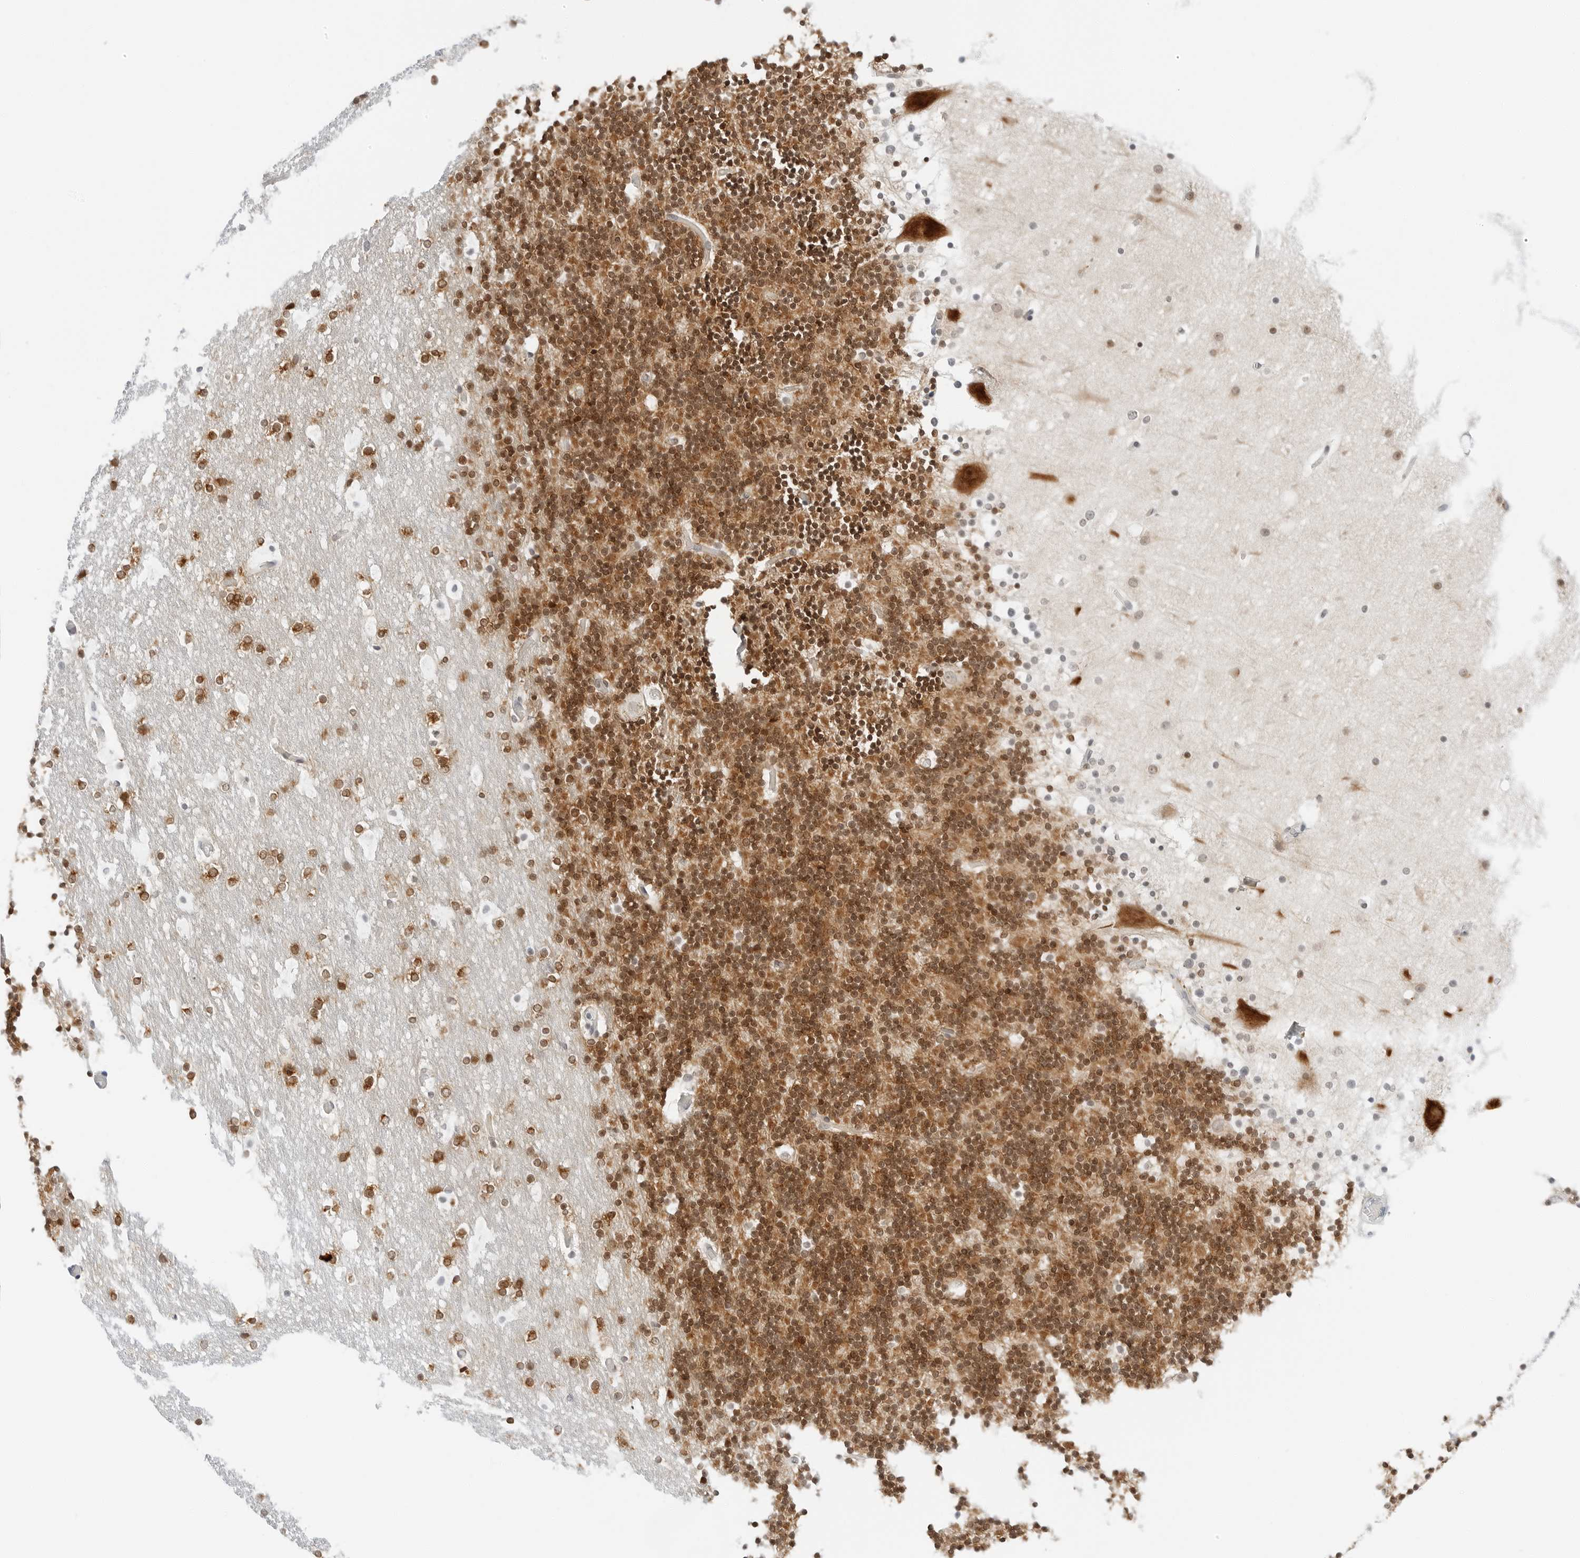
{"staining": {"intensity": "strong", "quantity": ">75%", "location": "cytoplasmic/membranous,nuclear"}, "tissue": "cerebellum", "cell_type": "Cells in granular layer", "image_type": "normal", "snomed": [{"axis": "morphology", "description": "Normal tissue, NOS"}, {"axis": "topography", "description": "Cerebellum"}], "caption": "IHC of normal cerebellum exhibits high levels of strong cytoplasmic/membranous,nuclear positivity in approximately >75% of cells in granular layer.", "gene": "CCSAP", "patient": {"sex": "male", "age": 57}}